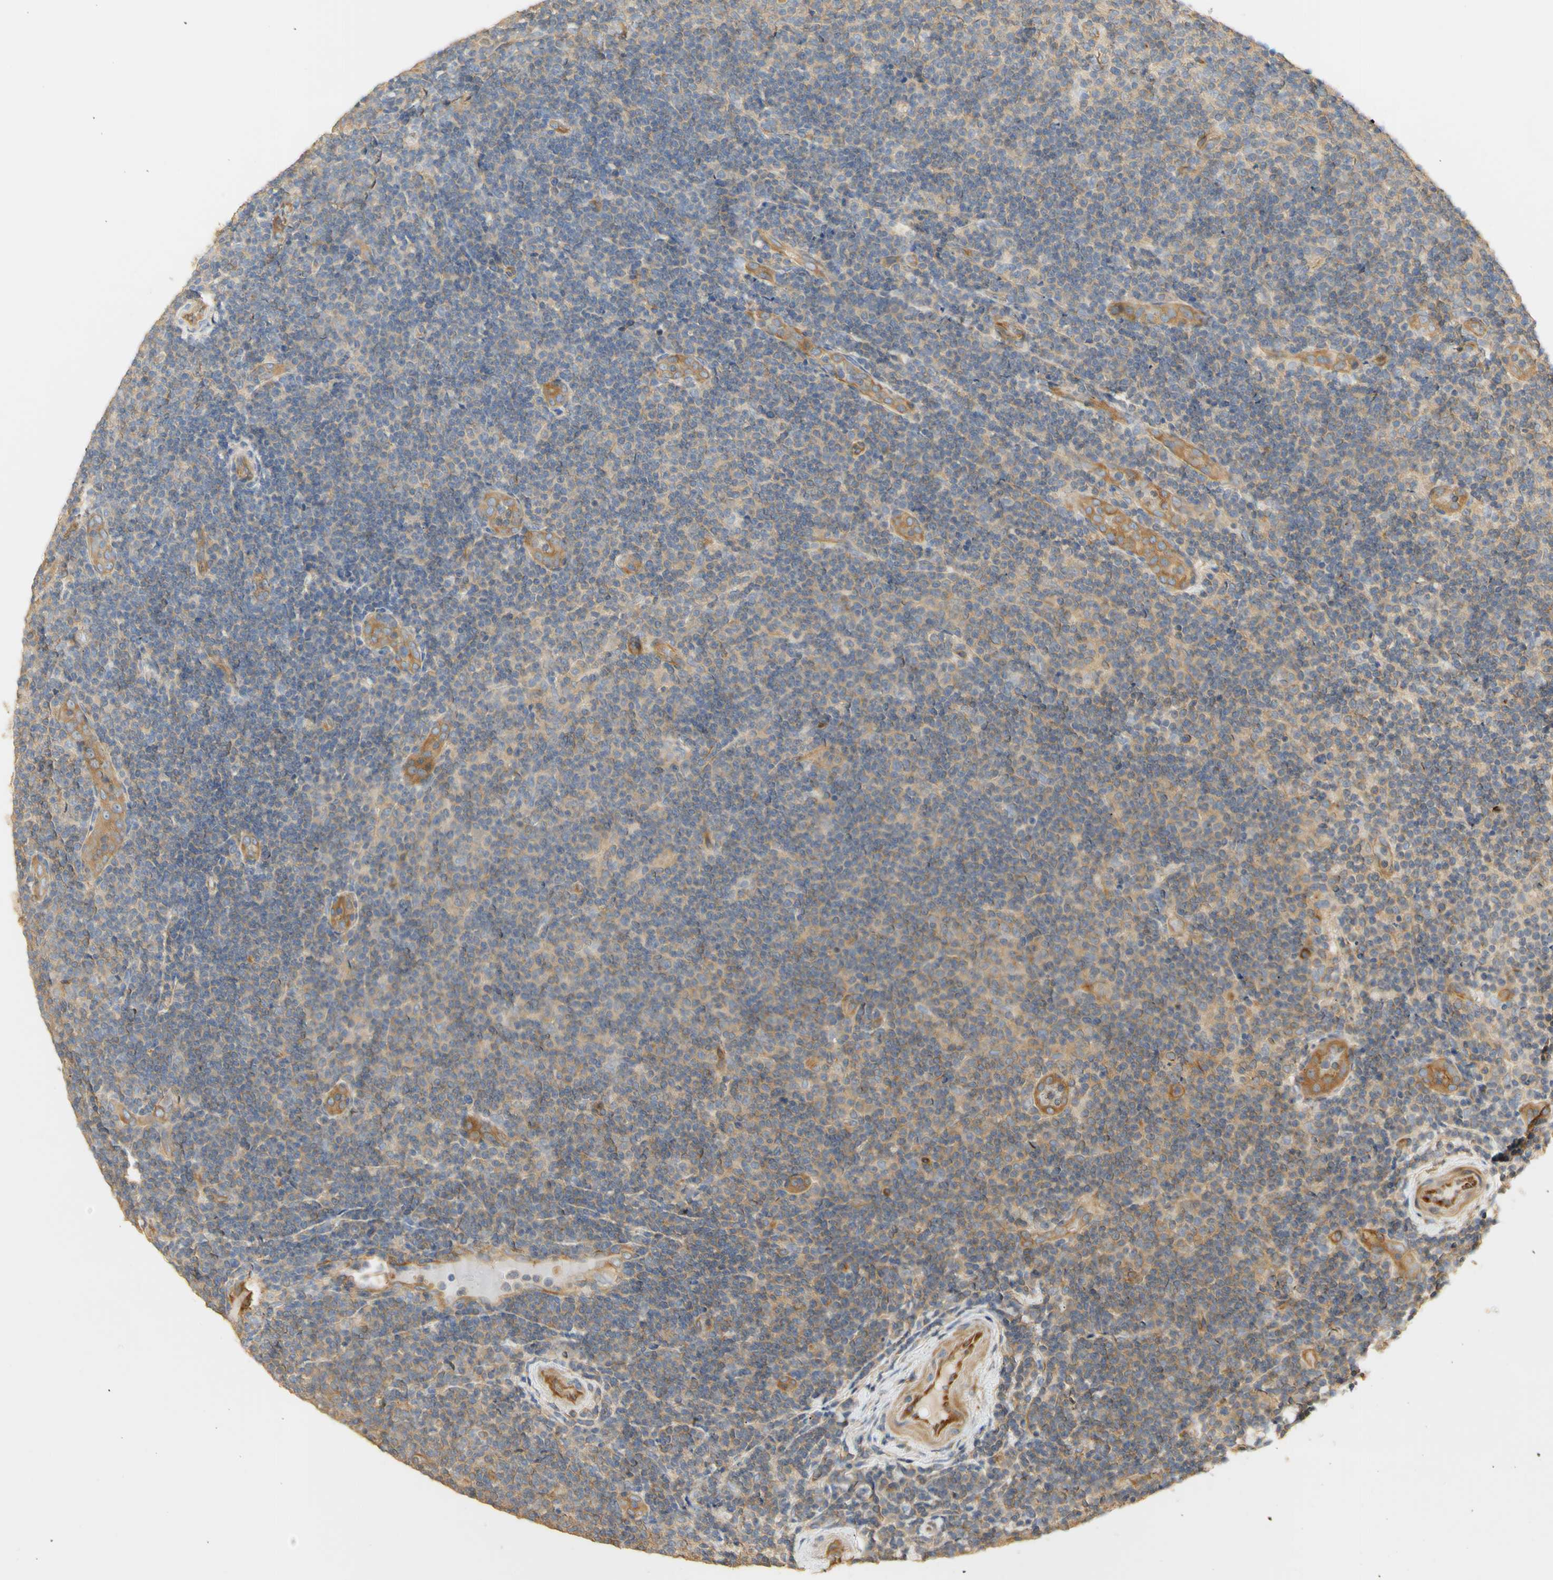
{"staining": {"intensity": "negative", "quantity": "none", "location": "none"}, "tissue": "lymphoma", "cell_type": "Tumor cells", "image_type": "cancer", "snomed": [{"axis": "morphology", "description": "Malignant lymphoma, non-Hodgkin's type, Low grade"}, {"axis": "topography", "description": "Lymph node"}], "caption": "The micrograph displays no staining of tumor cells in low-grade malignant lymphoma, non-Hodgkin's type. (DAB (3,3'-diaminobenzidine) immunohistochemistry (IHC) with hematoxylin counter stain).", "gene": "KCNE4", "patient": {"sex": "male", "age": 83}}